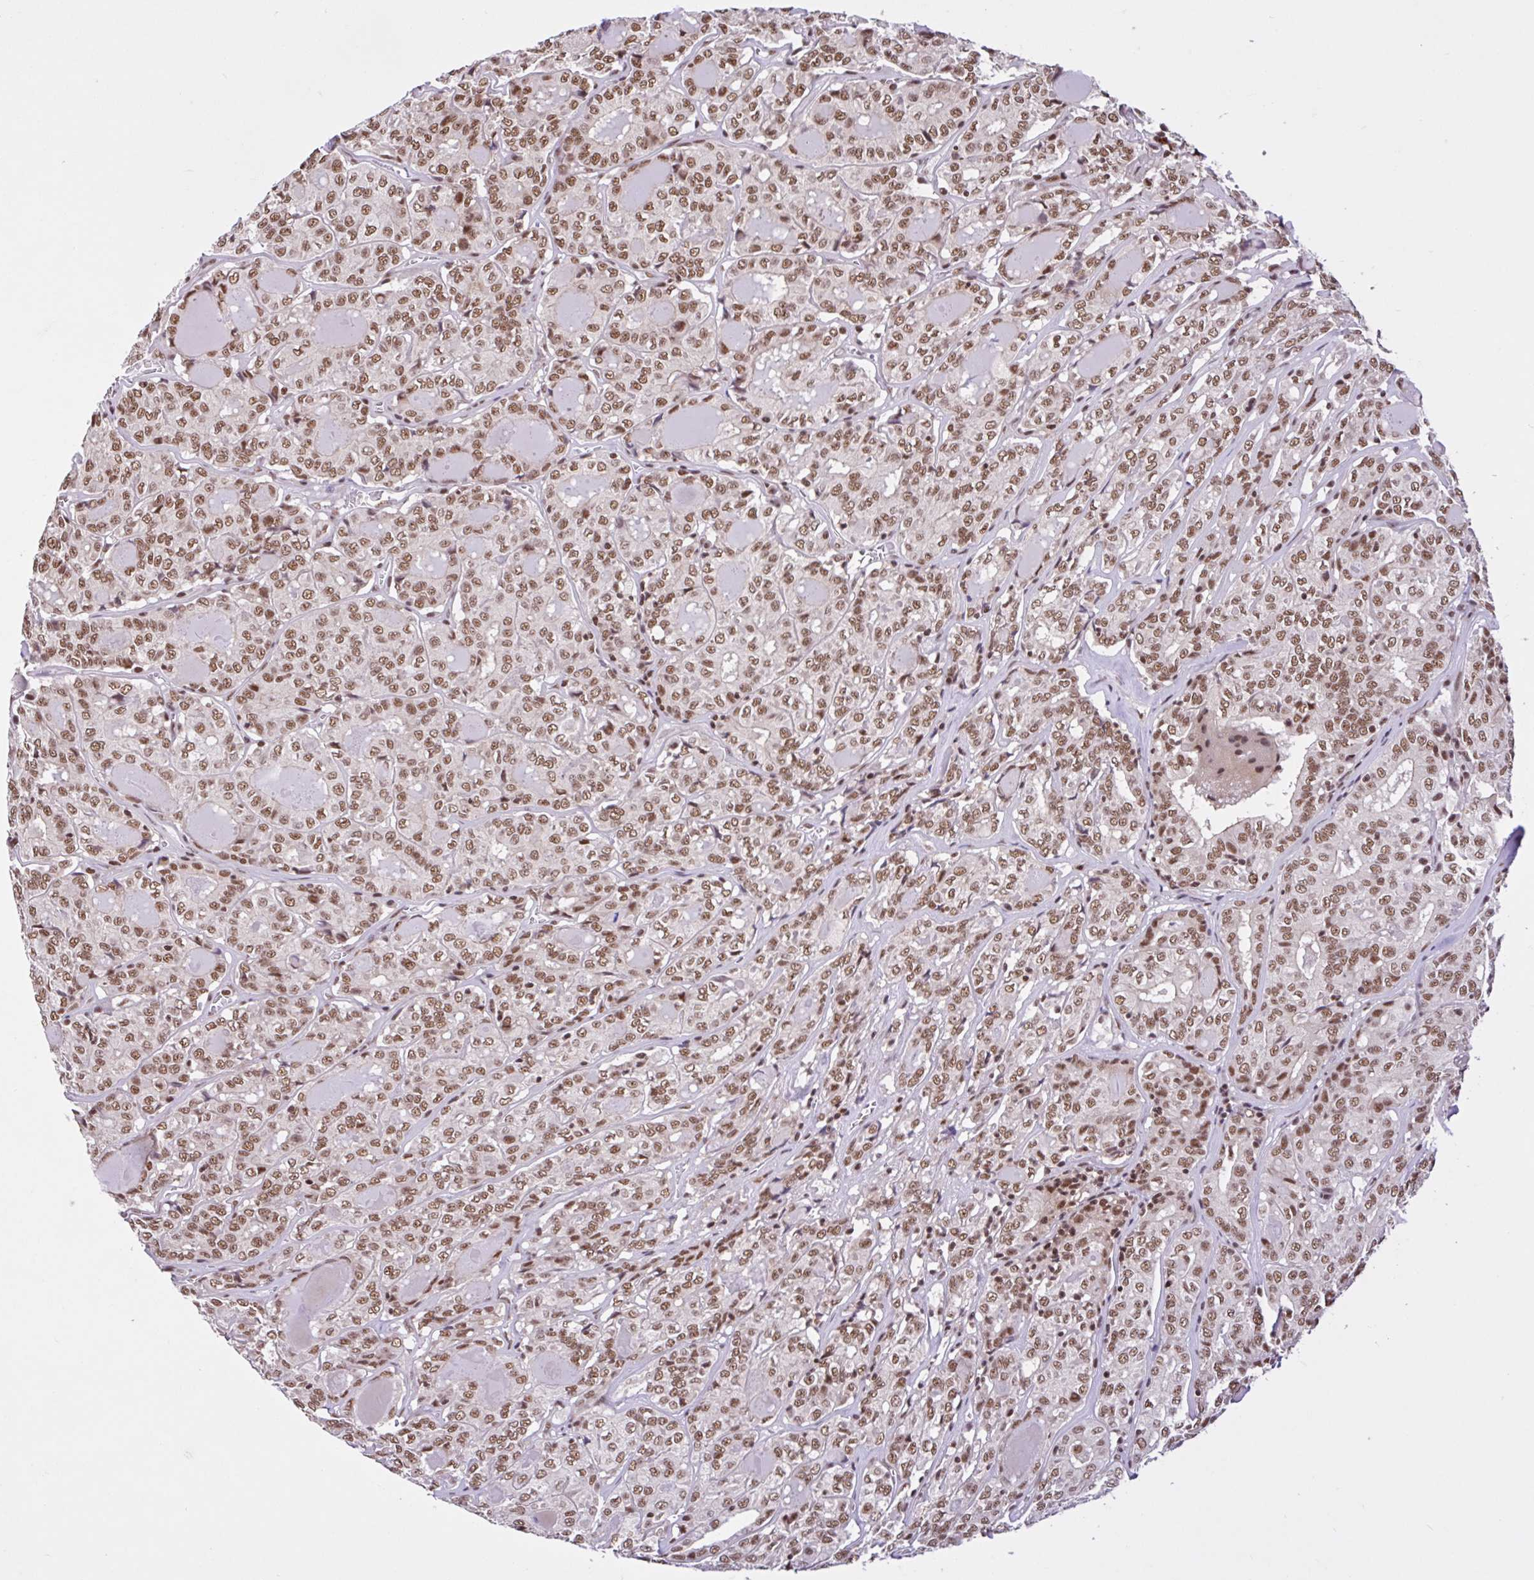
{"staining": {"intensity": "moderate", "quantity": ">75%", "location": "nuclear"}, "tissue": "thyroid cancer", "cell_type": "Tumor cells", "image_type": "cancer", "snomed": [{"axis": "morphology", "description": "Papillary adenocarcinoma, NOS"}, {"axis": "topography", "description": "Thyroid gland"}], "caption": "Immunohistochemistry staining of thyroid cancer, which reveals medium levels of moderate nuclear positivity in about >75% of tumor cells indicating moderate nuclear protein positivity. The staining was performed using DAB (3,3'-diaminobenzidine) (brown) for protein detection and nuclei were counterstained in hematoxylin (blue).", "gene": "CCDC12", "patient": {"sex": "female", "age": 72}}